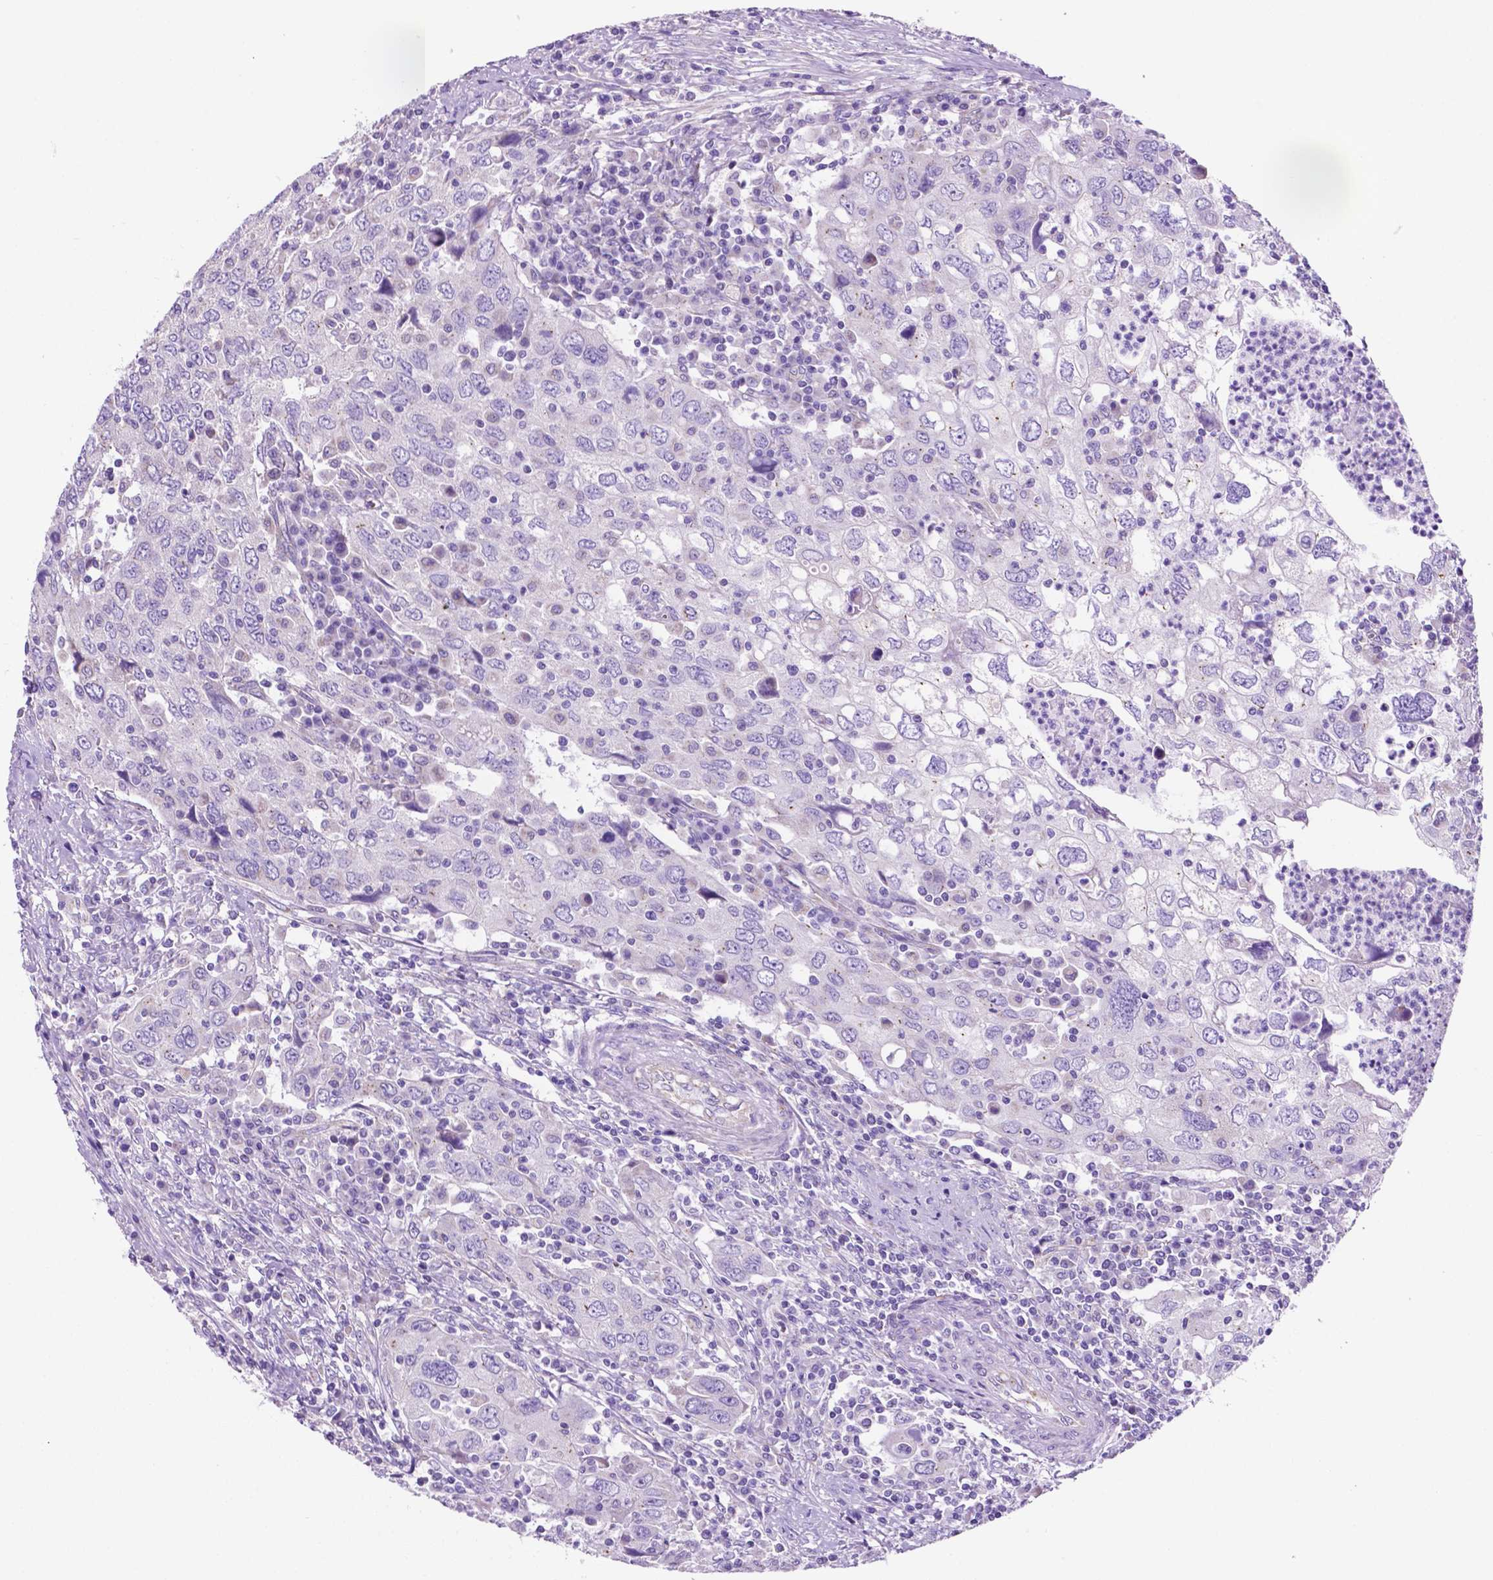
{"staining": {"intensity": "negative", "quantity": "none", "location": "none"}, "tissue": "urothelial cancer", "cell_type": "Tumor cells", "image_type": "cancer", "snomed": [{"axis": "morphology", "description": "Urothelial carcinoma, High grade"}, {"axis": "topography", "description": "Urinary bladder"}], "caption": "The histopathology image displays no staining of tumor cells in urothelial carcinoma (high-grade).", "gene": "TMEM121B", "patient": {"sex": "male", "age": 76}}